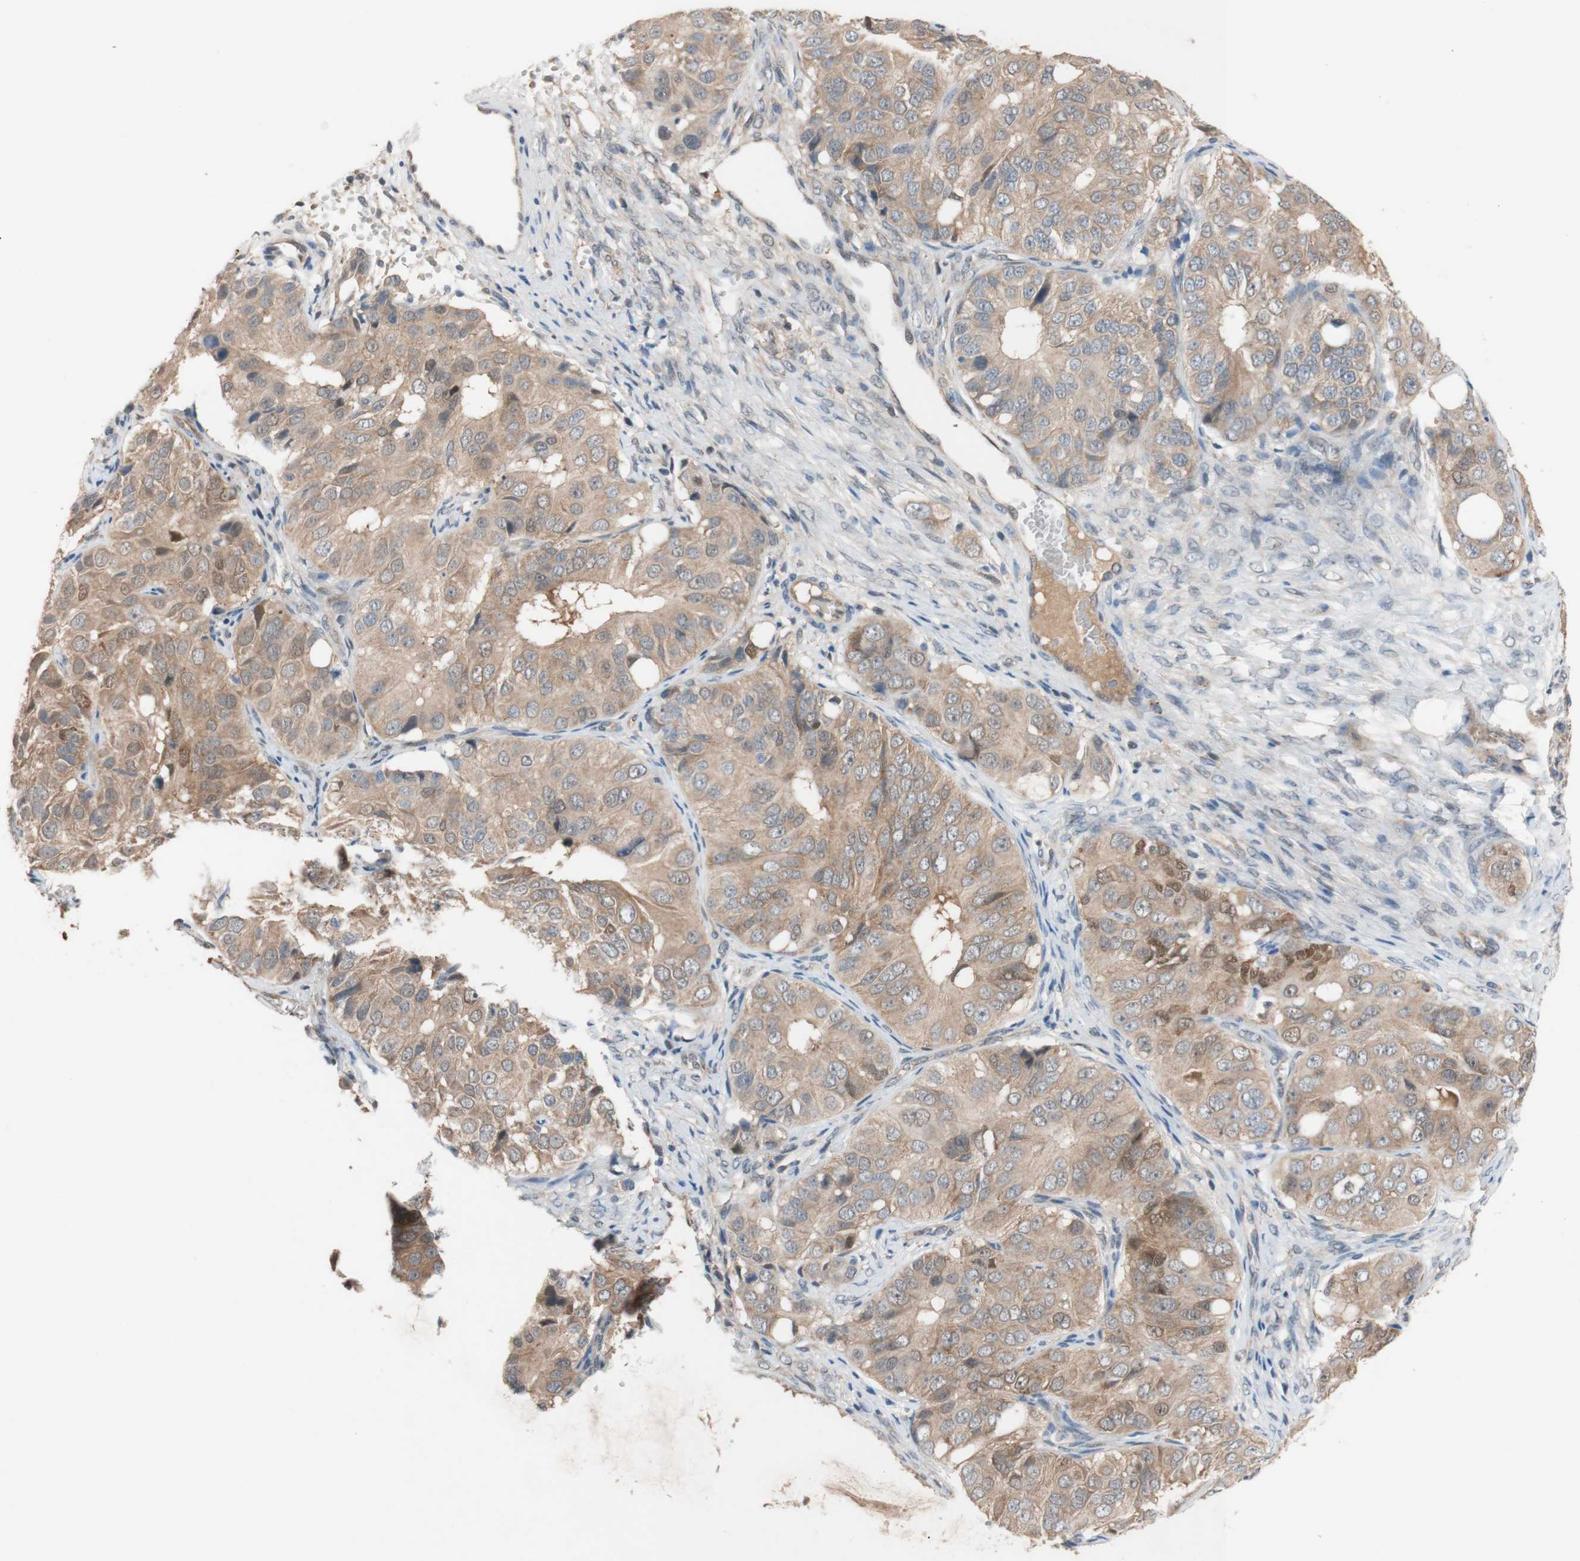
{"staining": {"intensity": "moderate", "quantity": ">75%", "location": "cytoplasmic/membranous,nuclear"}, "tissue": "ovarian cancer", "cell_type": "Tumor cells", "image_type": "cancer", "snomed": [{"axis": "morphology", "description": "Carcinoma, endometroid"}, {"axis": "topography", "description": "Ovary"}], "caption": "High-magnification brightfield microscopy of ovarian endometroid carcinoma stained with DAB (brown) and counterstained with hematoxylin (blue). tumor cells exhibit moderate cytoplasmic/membranous and nuclear staining is identified in about>75% of cells.", "gene": "PEX2", "patient": {"sex": "female", "age": 51}}